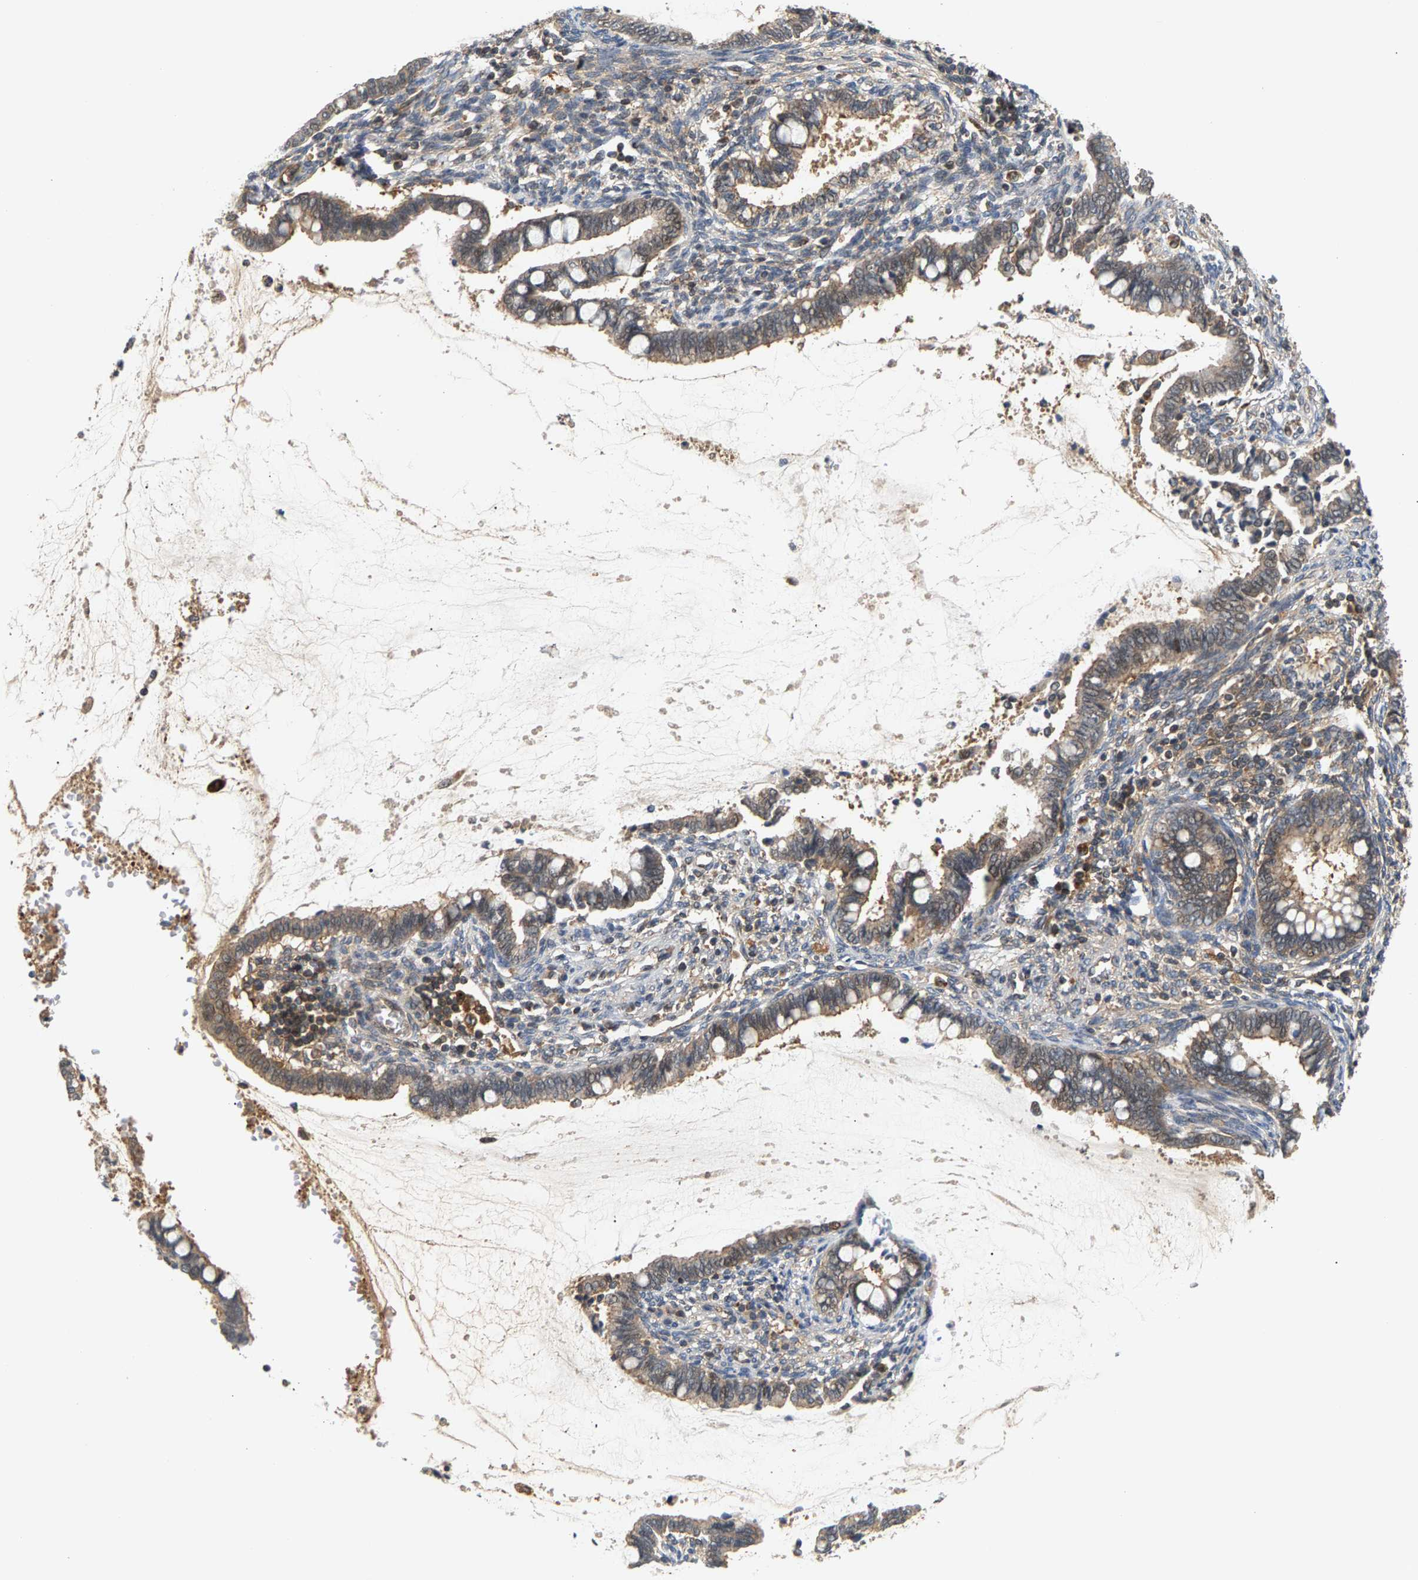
{"staining": {"intensity": "moderate", "quantity": ">75%", "location": "cytoplasmic/membranous"}, "tissue": "cervical cancer", "cell_type": "Tumor cells", "image_type": "cancer", "snomed": [{"axis": "morphology", "description": "Adenocarcinoma, NOS"}, {"axis": "topography", "description": "Cervix"}], "caption": "A medium amount of moderate cytoplasmic/membranous positivity is appreciated in about >75% of tumor cells in cervical cancer (adenocarcinoma) tissue. (IHC, brightfield microscopy, high magnification).", "gene": "MAP2K5", "patient": {"sex": "female", "age": 44}}